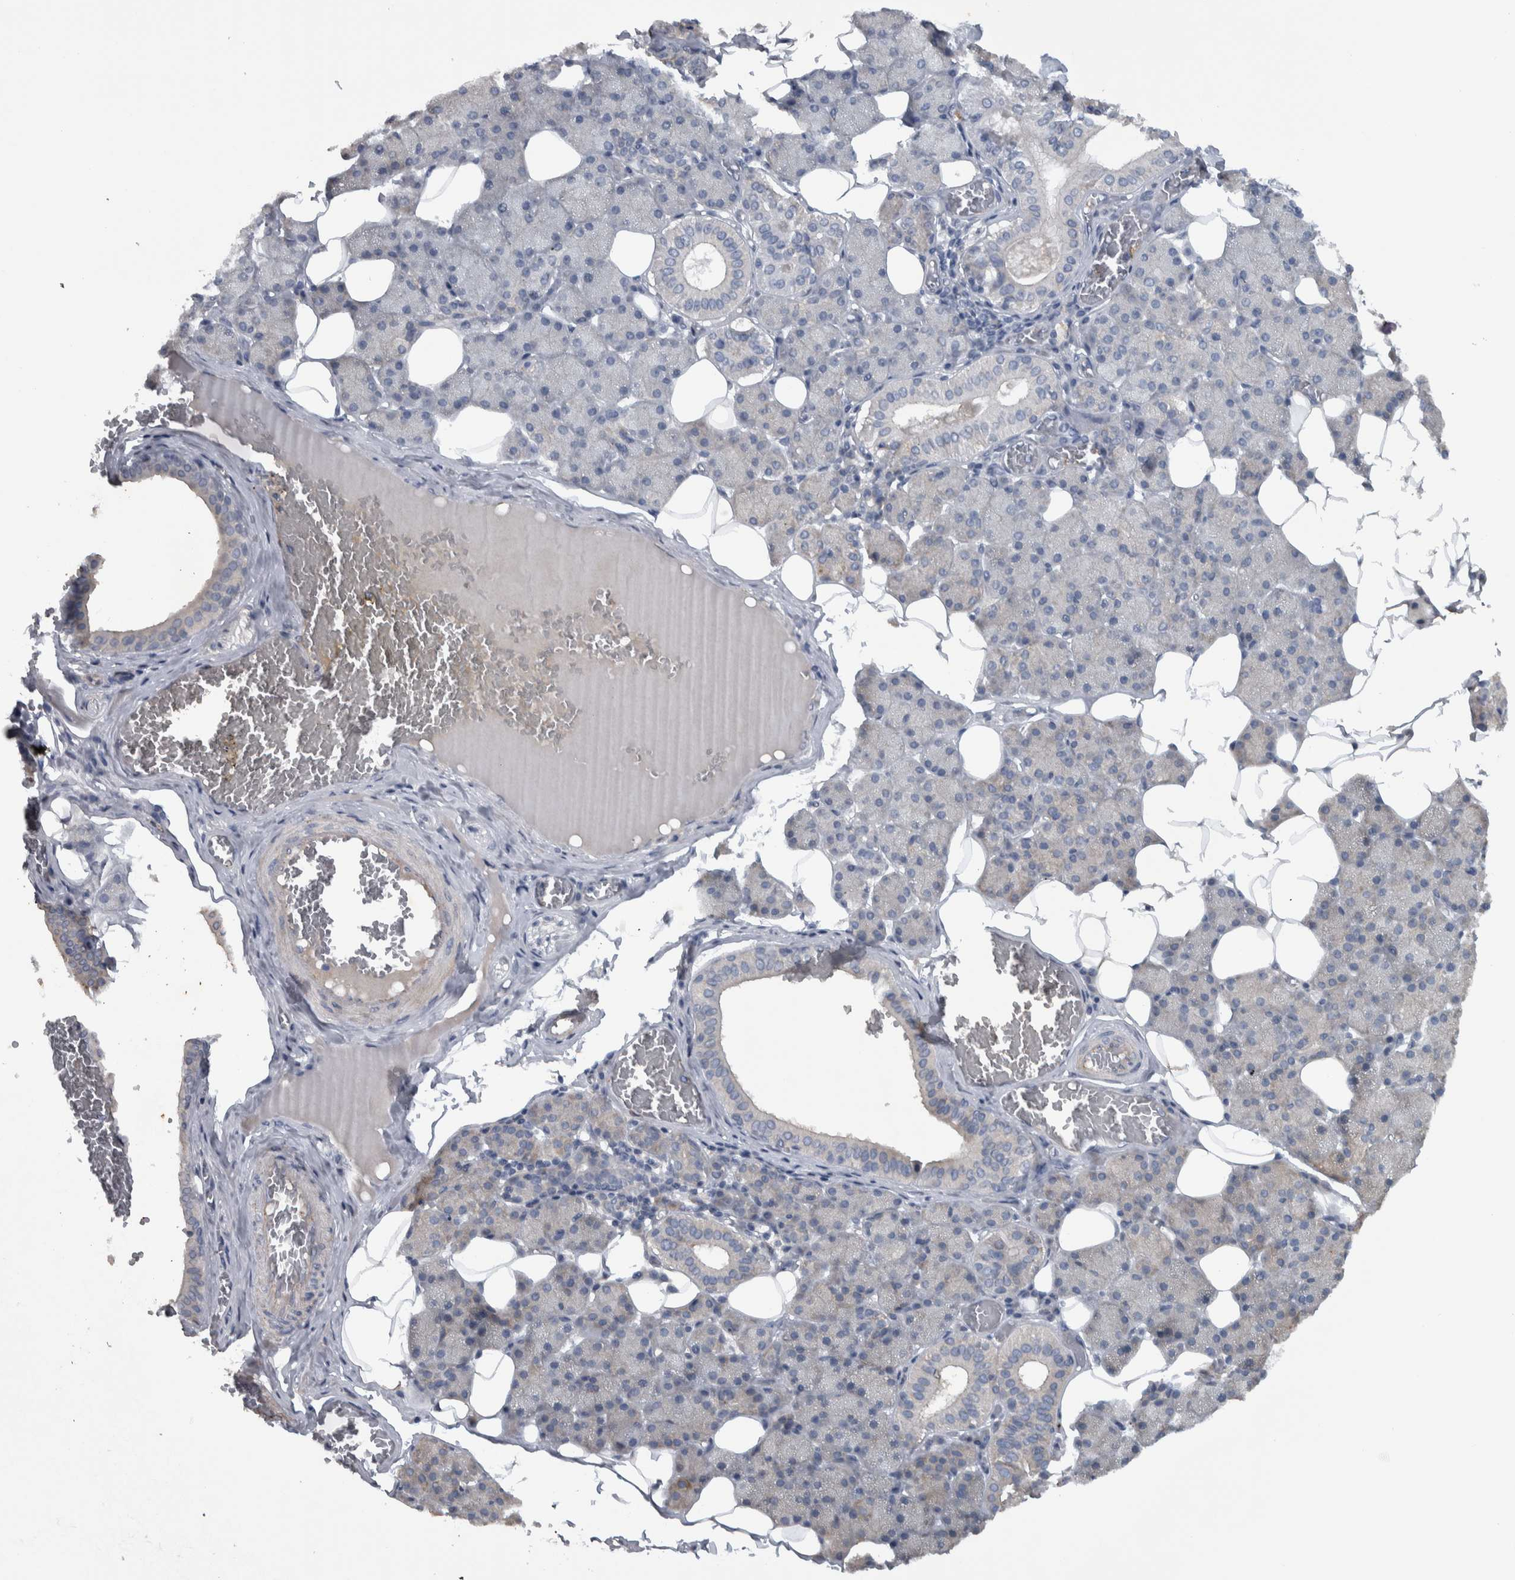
{"staining": {"intensity": "weak", "quantity": "25%-75%", "location": "cytoplasmic/membranous"}, "tissue": "salivary gland", "cell_type": "Glandular cells", "image_type": "normal", "snomed": [{"axis": "morphology", "description": "Normal tissue, NOS"}, {"axis": "topography", "description": "Salivary gland"}], "caption": "Human salivary gland stained for a protein (brown) demonstrates weak cytoplasmic/membranous positive expression in about 25%-75% of glandular cells.", "gene": "NT5C2", "patient": {"sex": "female", "age": 33}}